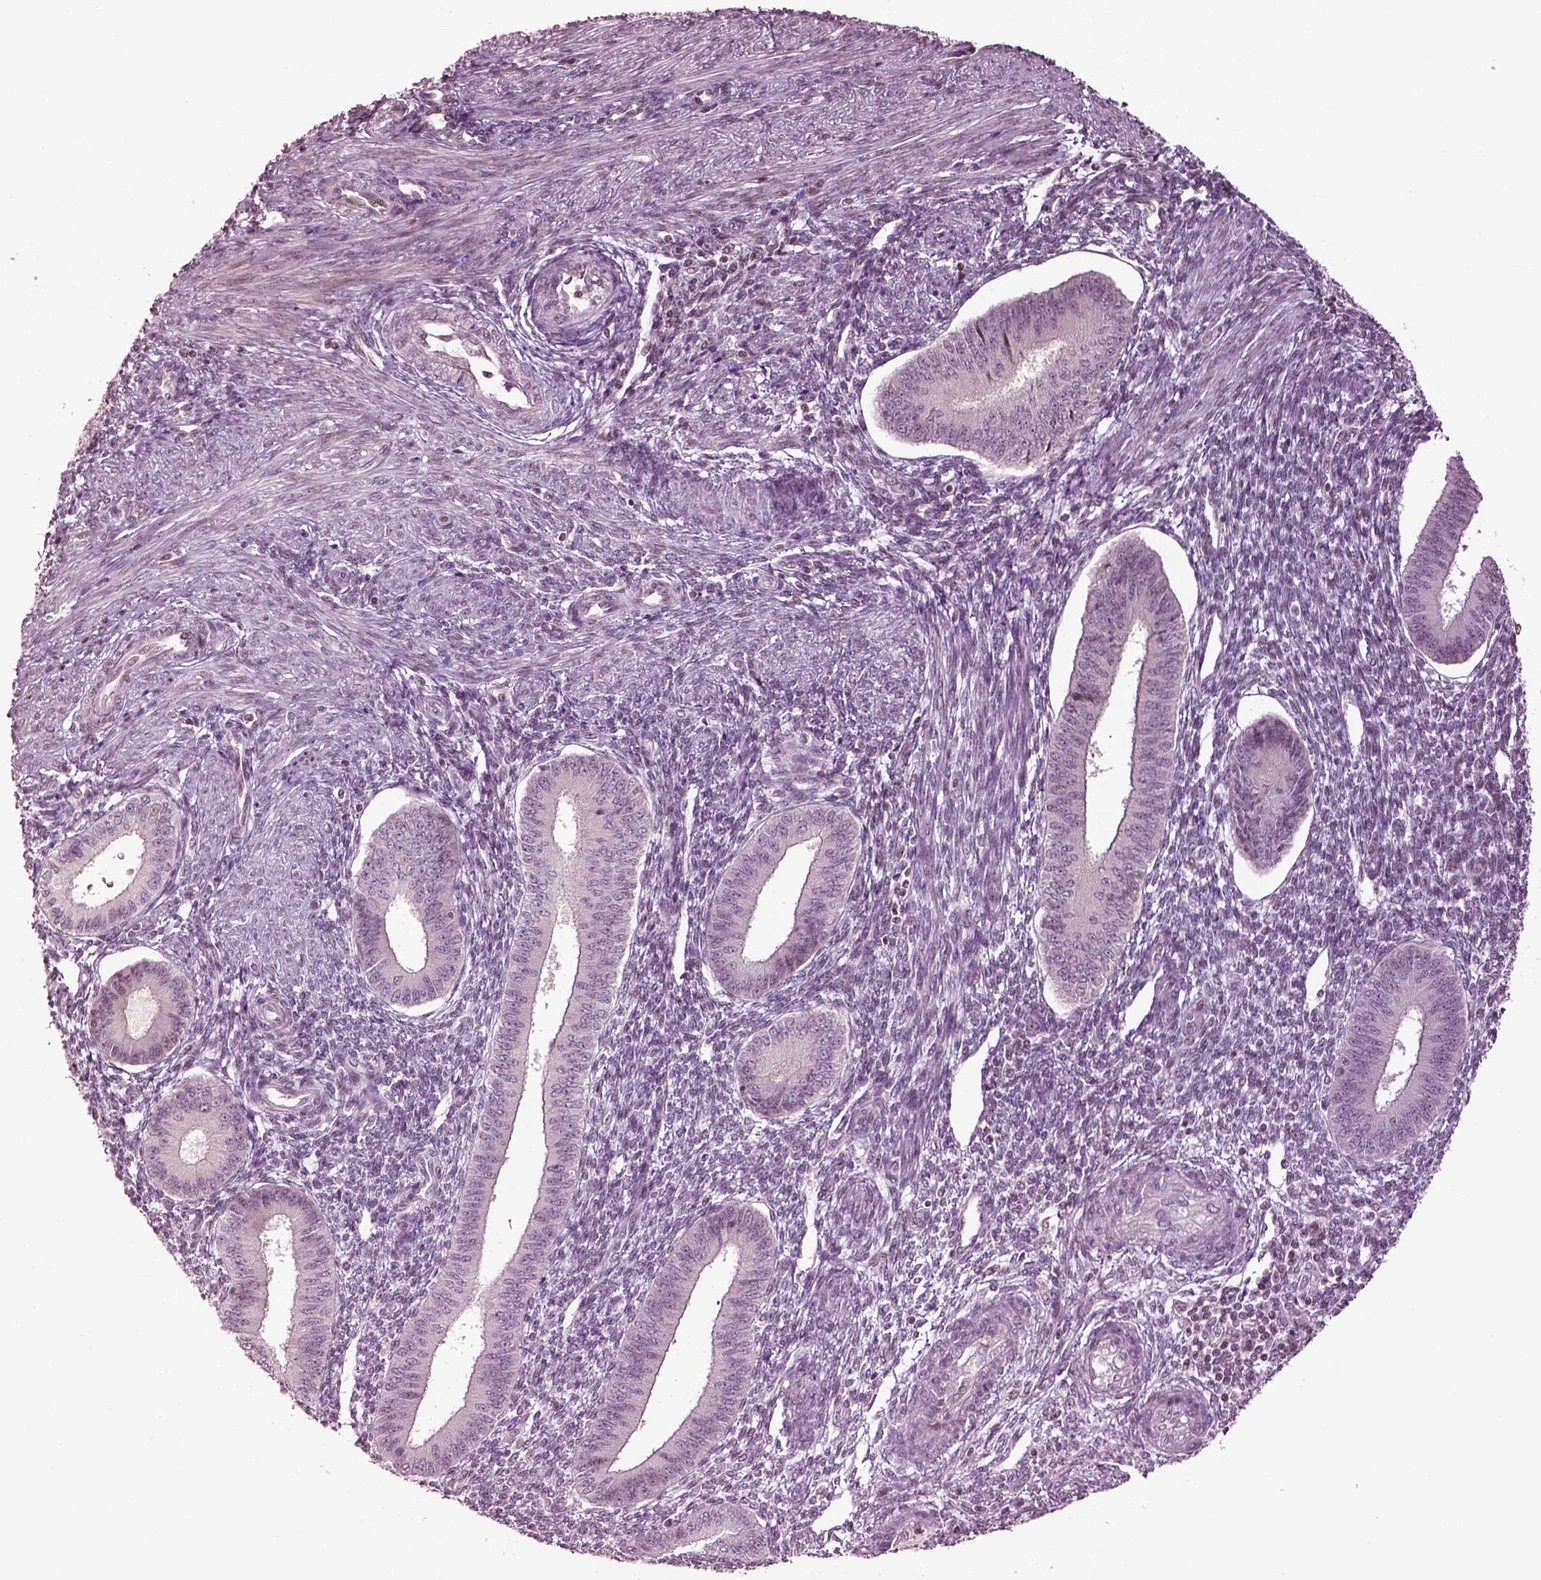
{"staining": {"intensity": "negative", "quantity": "none", "location": "none"}, "tissue": "endometrium", "cell_type": "Cells in endometrial stroma", "image_type": "normal", "snomed": [{"axis": "morphology", "description": "Normal tissue, NOS"}, {"axis": "topography", "description": "Endometrium"}], "caption": "Immunohistochemistry (IHC) of unremarkable human endometrium shows no staining in cells in endometrial stroma. (DAB IHC with hematoxylin counter stain).", "gene": "GRM4", "patient": {"sex": "female", "age": 39}}